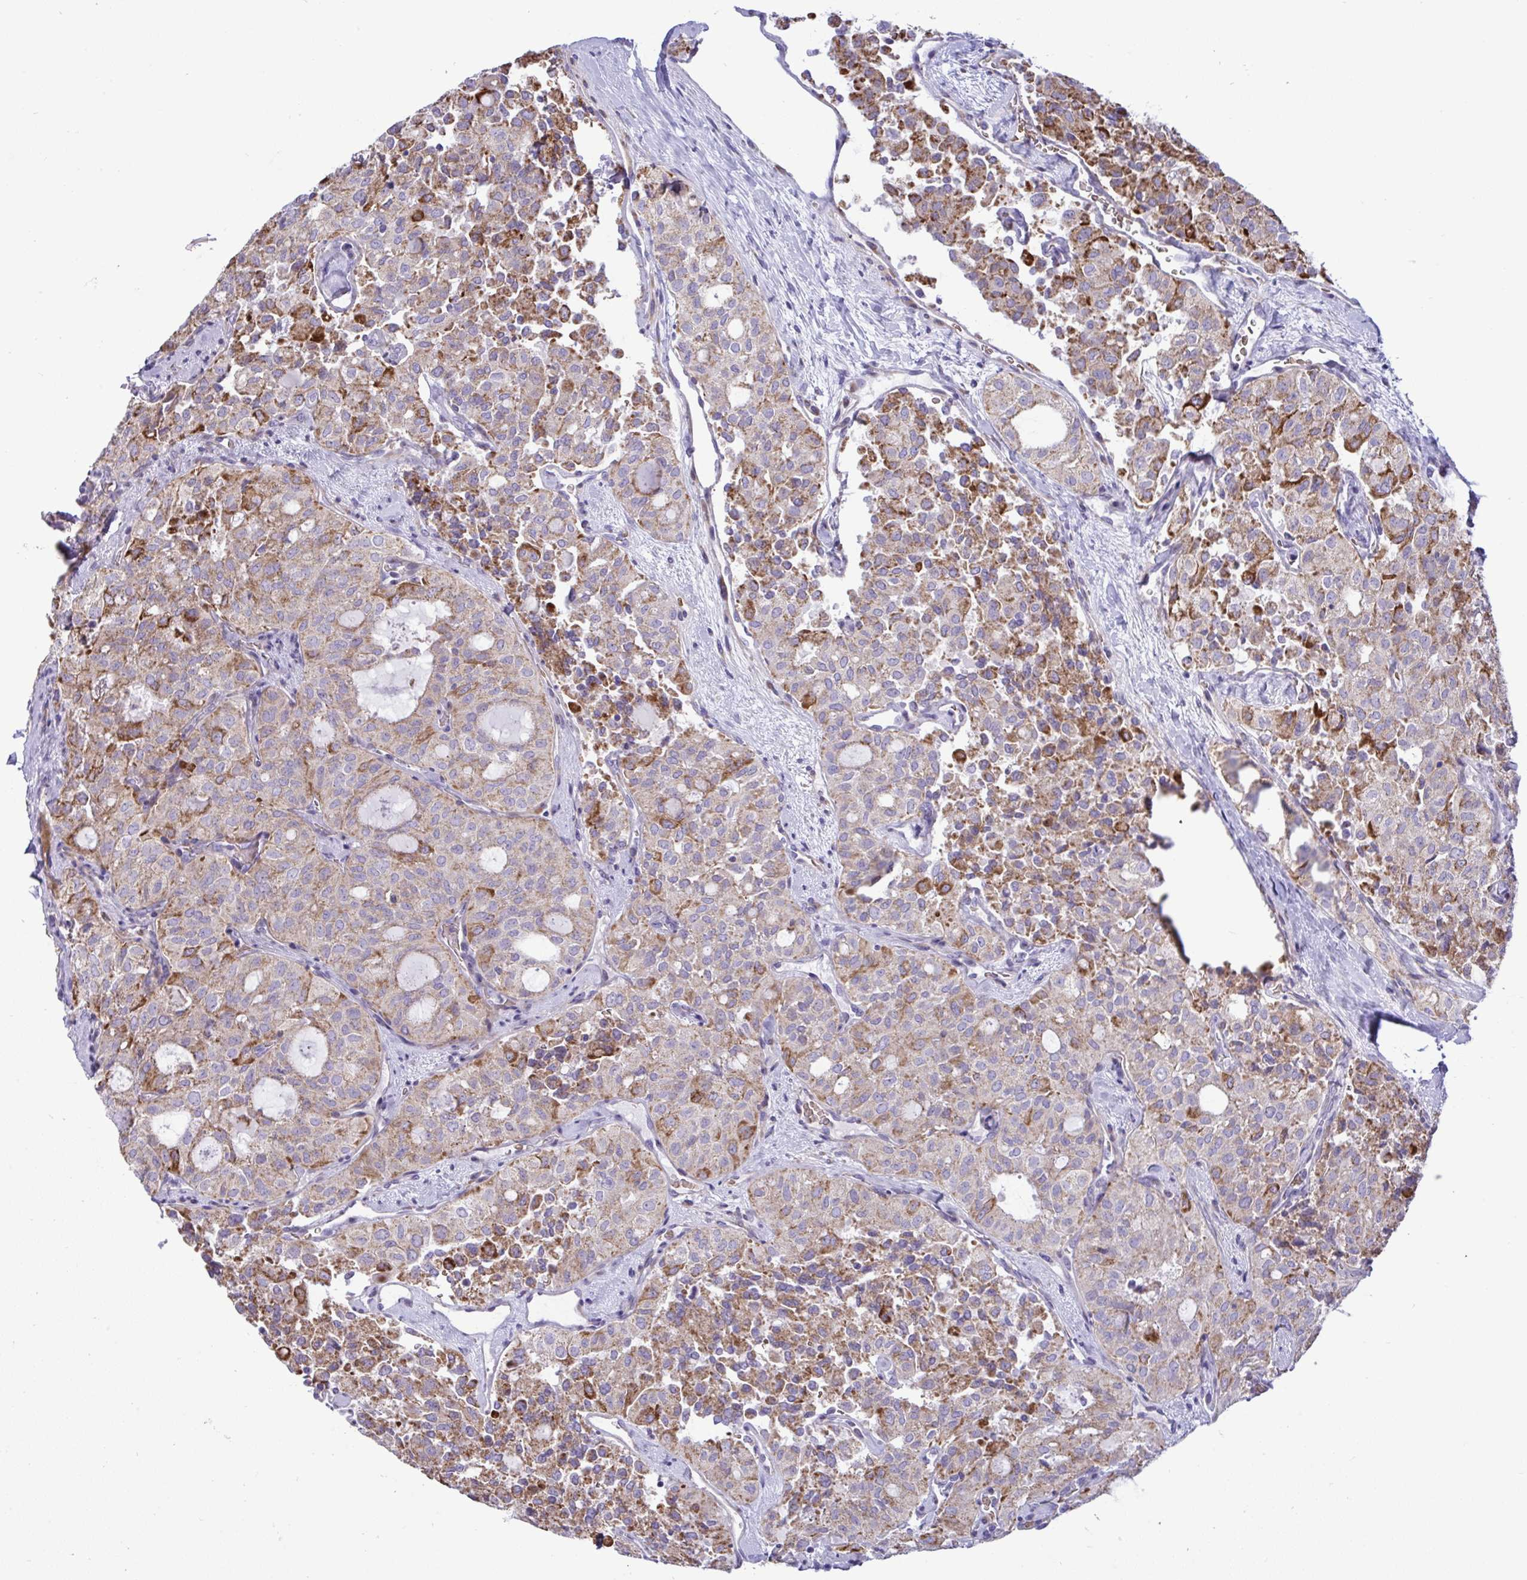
{"staining": {"intensity": "moderate", "quantity": "25%-75%", "location": "cytoplasmic/membranous"}, "tissue": "thyroid cancer", "cell_type": "Tumor cells", "image_type": "cancer", "snomed": [{"axis": "morphology", "description": "Follicular adenoma carcinoma, NOS"}, {"axis": "topography", "description": "Thyroid gland"}], "caption": "Thyroid cancer (follicular adenoma carcinoma) stained with IHC shows moderate cytoplasmic/membranous positivity in approximately 25%-75% of tumor cells.", "gene": "NTN1", "patient": {"sex": "male", "age": 75}}